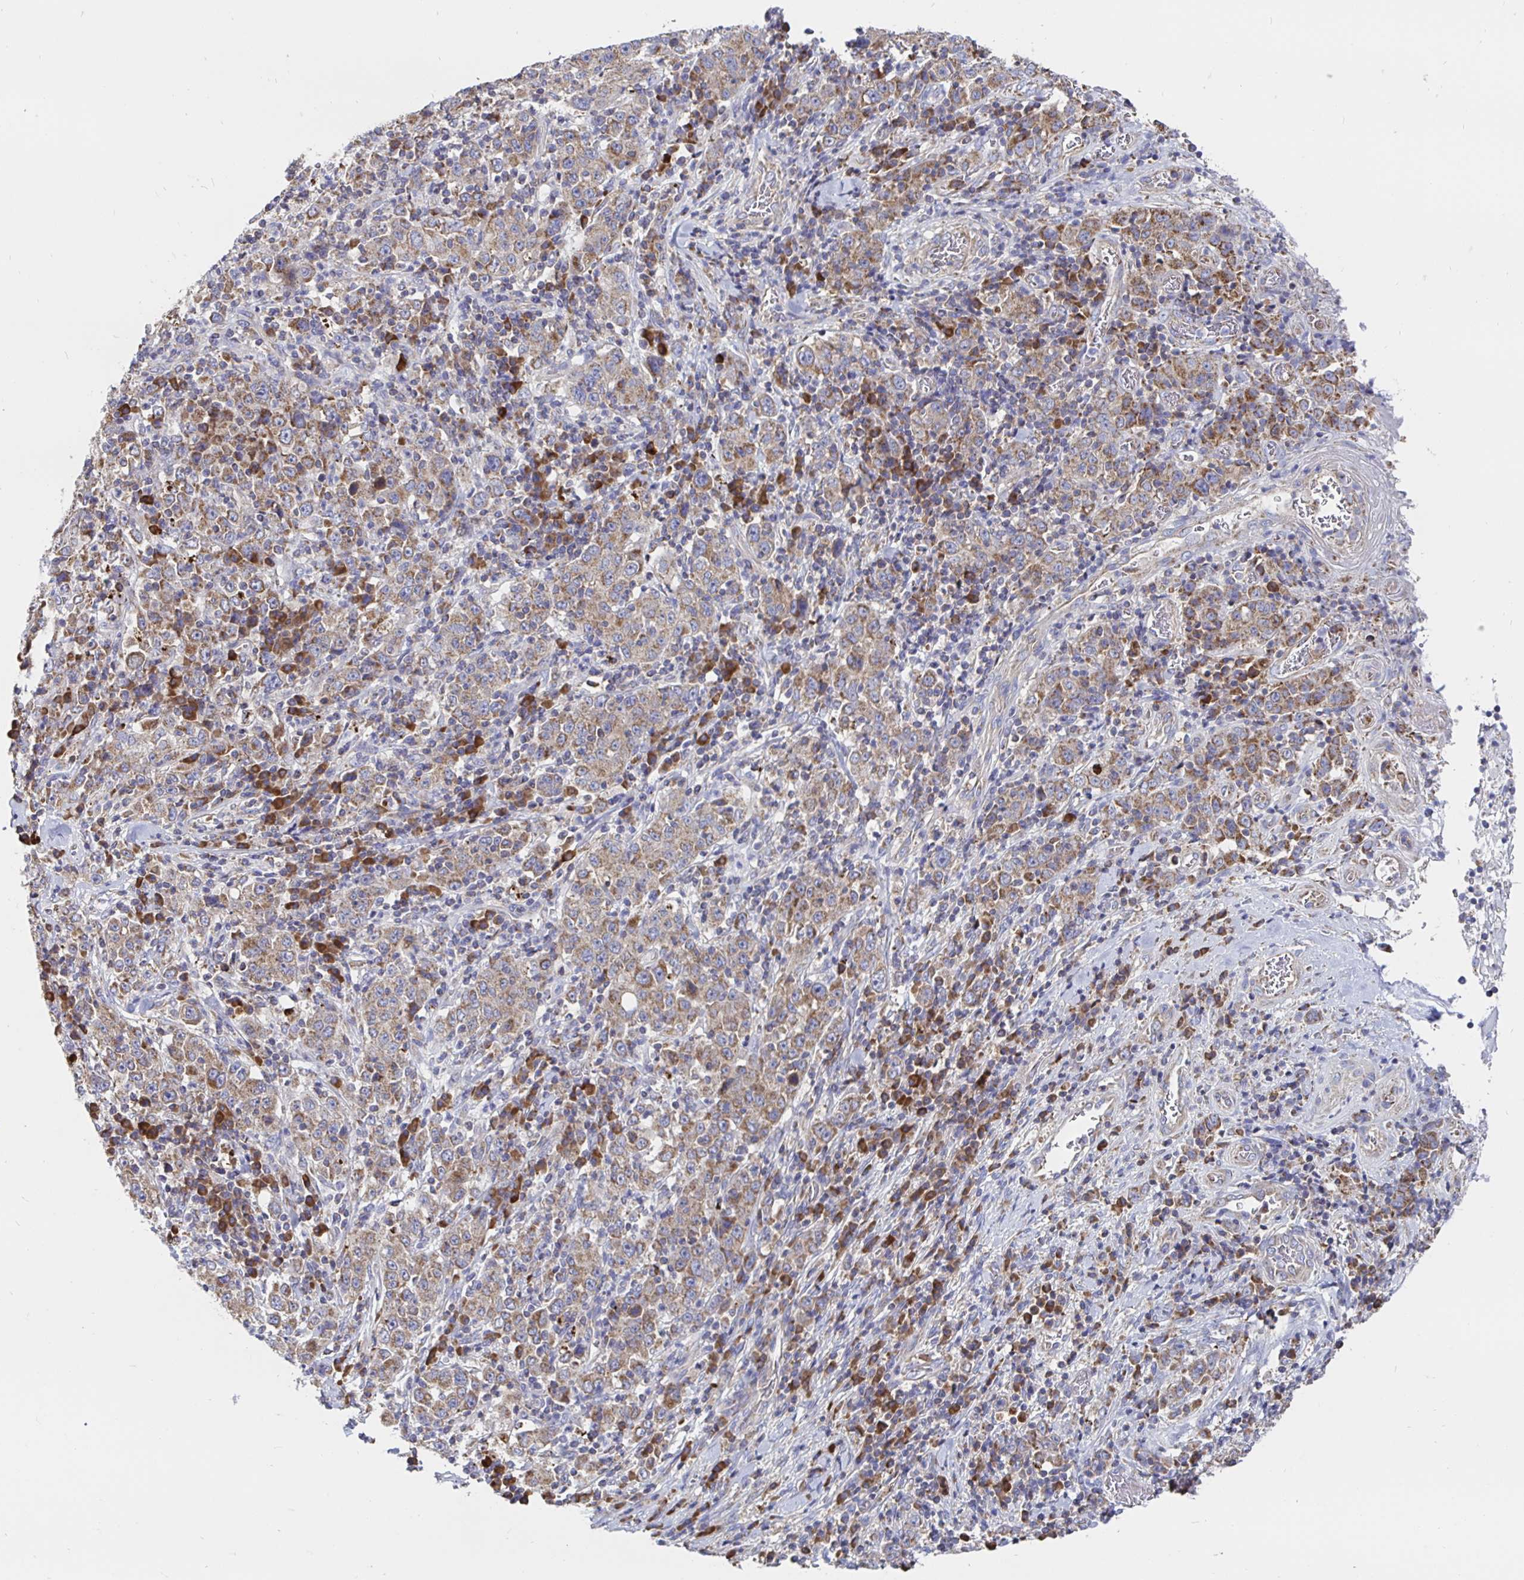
{"staining": {"intensity": "weak", "quantity": ">75%", "location": "cytoplasmic/membranous"}, "tissue": "stomach cancer", "cell_type": "Tumor cells", "image_type": "cancer", "snomed": [{"axis": "morphology", "description": "Normal tissue, NOS"}, {"axis": "morphology", "description": "Adenocarcinoma, NOS"}, {"axis": "topography", "description": "Stomach, upper"}, {"axis": "topography", "description": "Stomach"}], "caption": "The micrograph displays immunohistochemical staining of stomach cancer (adenocarcinoma). There is weak cytoplasmic/membranous staining is present in about >75% of tumor cells. (DAB (3,3'-diaminobenzidine) IHC, brown staining for protein, blue staining for nuclei).", "gene": "PRDX3", "patient": {"sex": "male", "age": 59}}